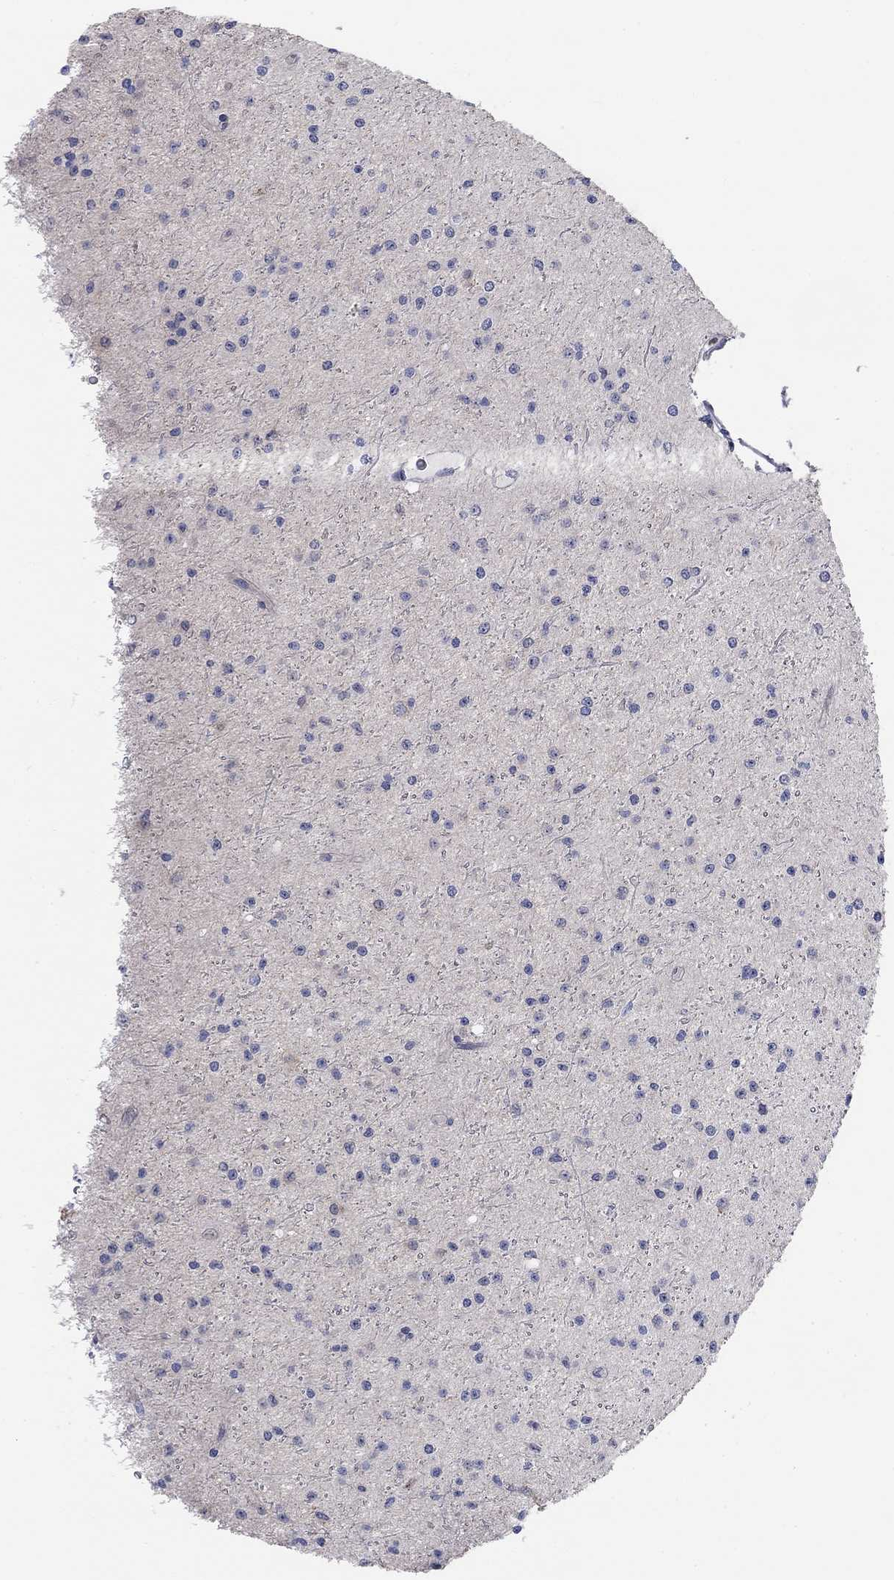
{"staining": {"intensity": "negative", "quantity": "none", "location": "none"}, "tissue": "glioma", "cell_type": "Tumor cells", "image_type": "cancer", "snomed": [{"axis": "morphology", "description": "Glioma, malignant, Low grade"}, {"axis": "topography", "description": "Brain"}], "caption": "Immunohistochemical staining of malignant low-grade glioma displays no significant positivity in tumor cells.", "gene": "PRC1", "patient": {"sex": "male", "age": 27}}